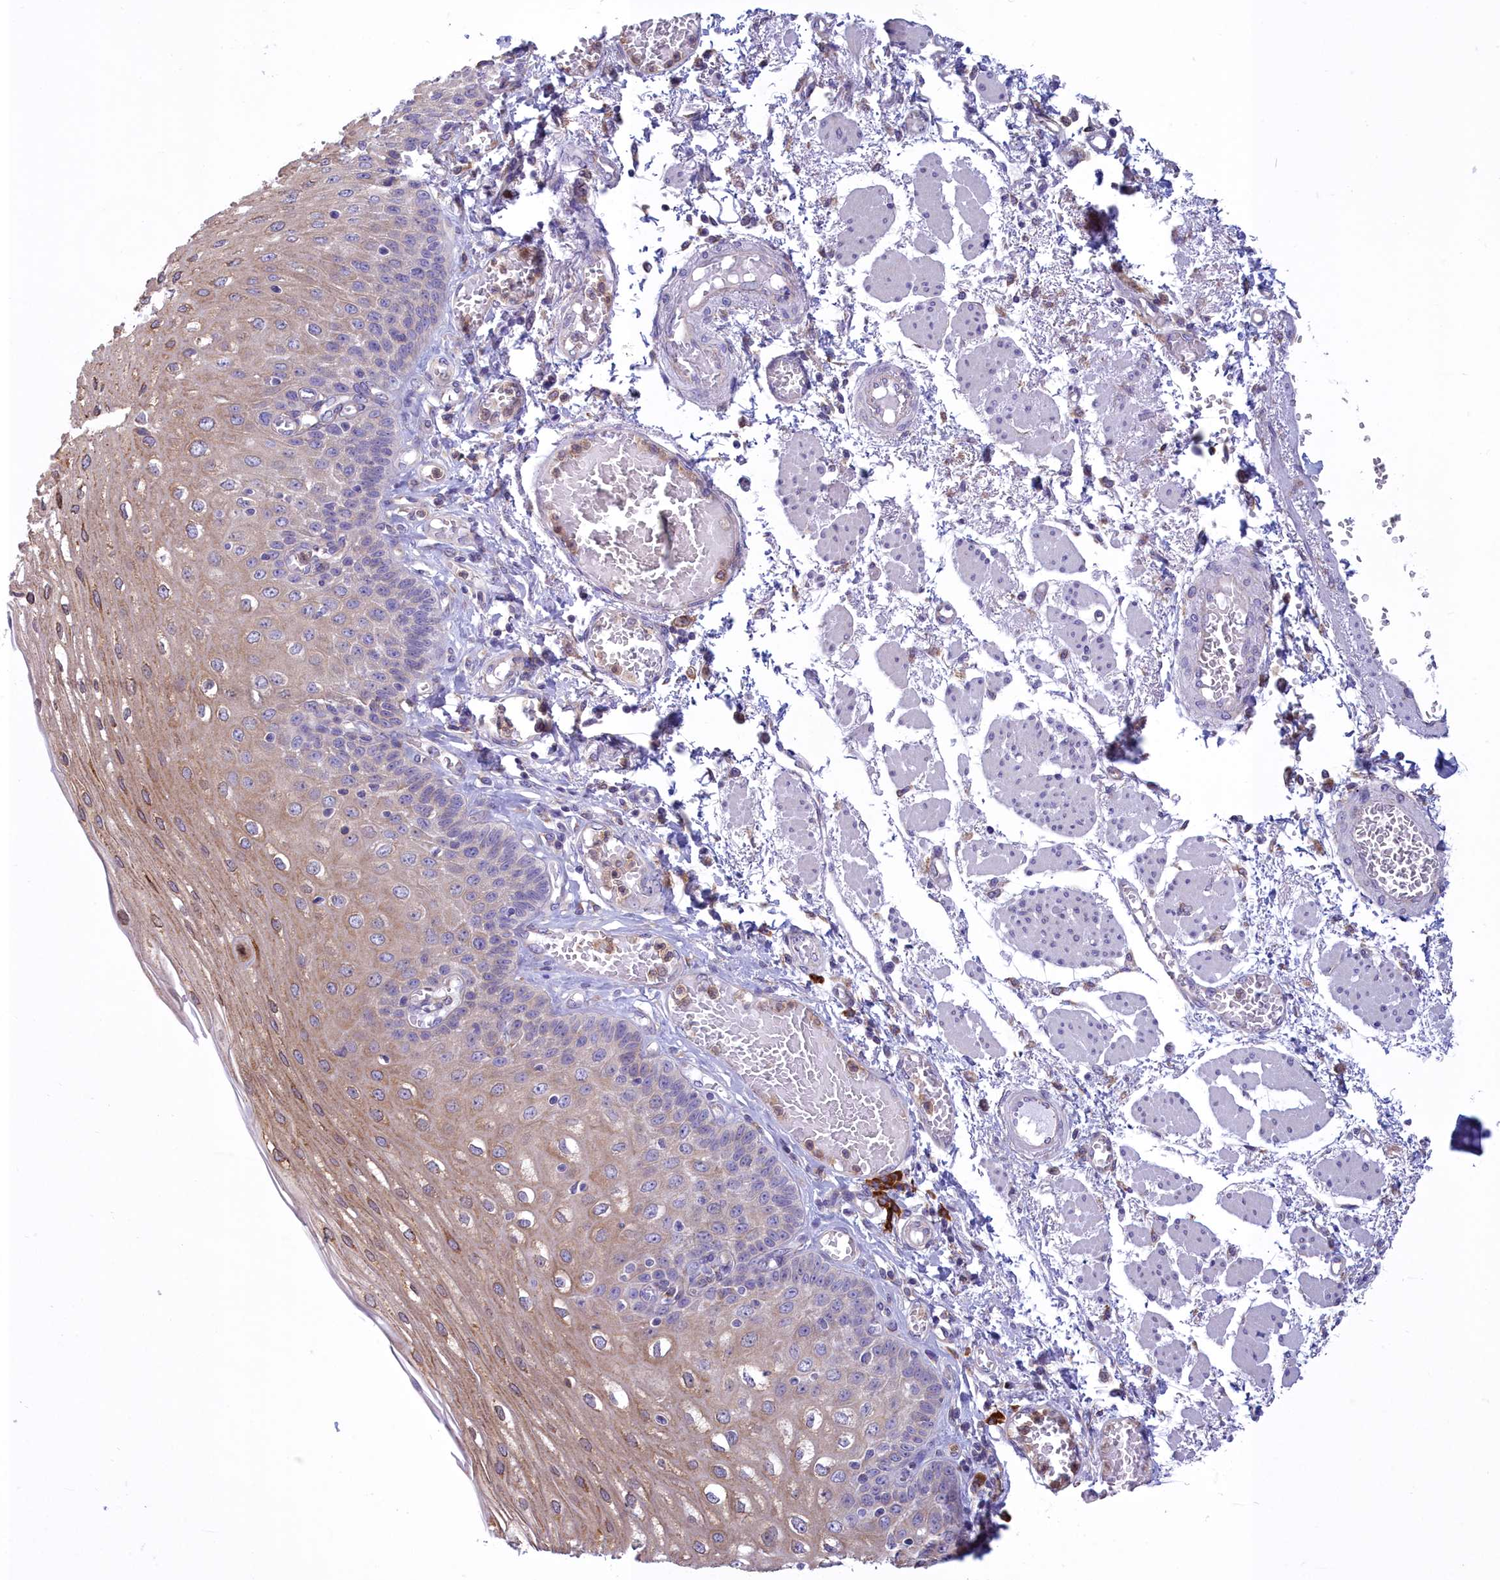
{"staining": {"intensity": "moderate", "quantity": "<25%", "location": "cytoplasmic/membranous"}, "tissue": "esophagus", "cell_type": "Squamous epithelial cells", "image_type": "normal", "snomed": [{"axis": "morphology", "description": "Normal tissue, NOS"}, {"axis": "topography", "description": "Esophagus"}], "caption": "IHC micrograph of benign esophagus: esophagus stained using immunohistochemistry demonstrates low levels of moderate protein expression localized specifically in the cytoplasmic/membranous of squamous epithelial cells, appearing as a cytoplasmic/membranous brown color.", "gene": "HM13", "patient": {"sex": "male", "age": 81}}